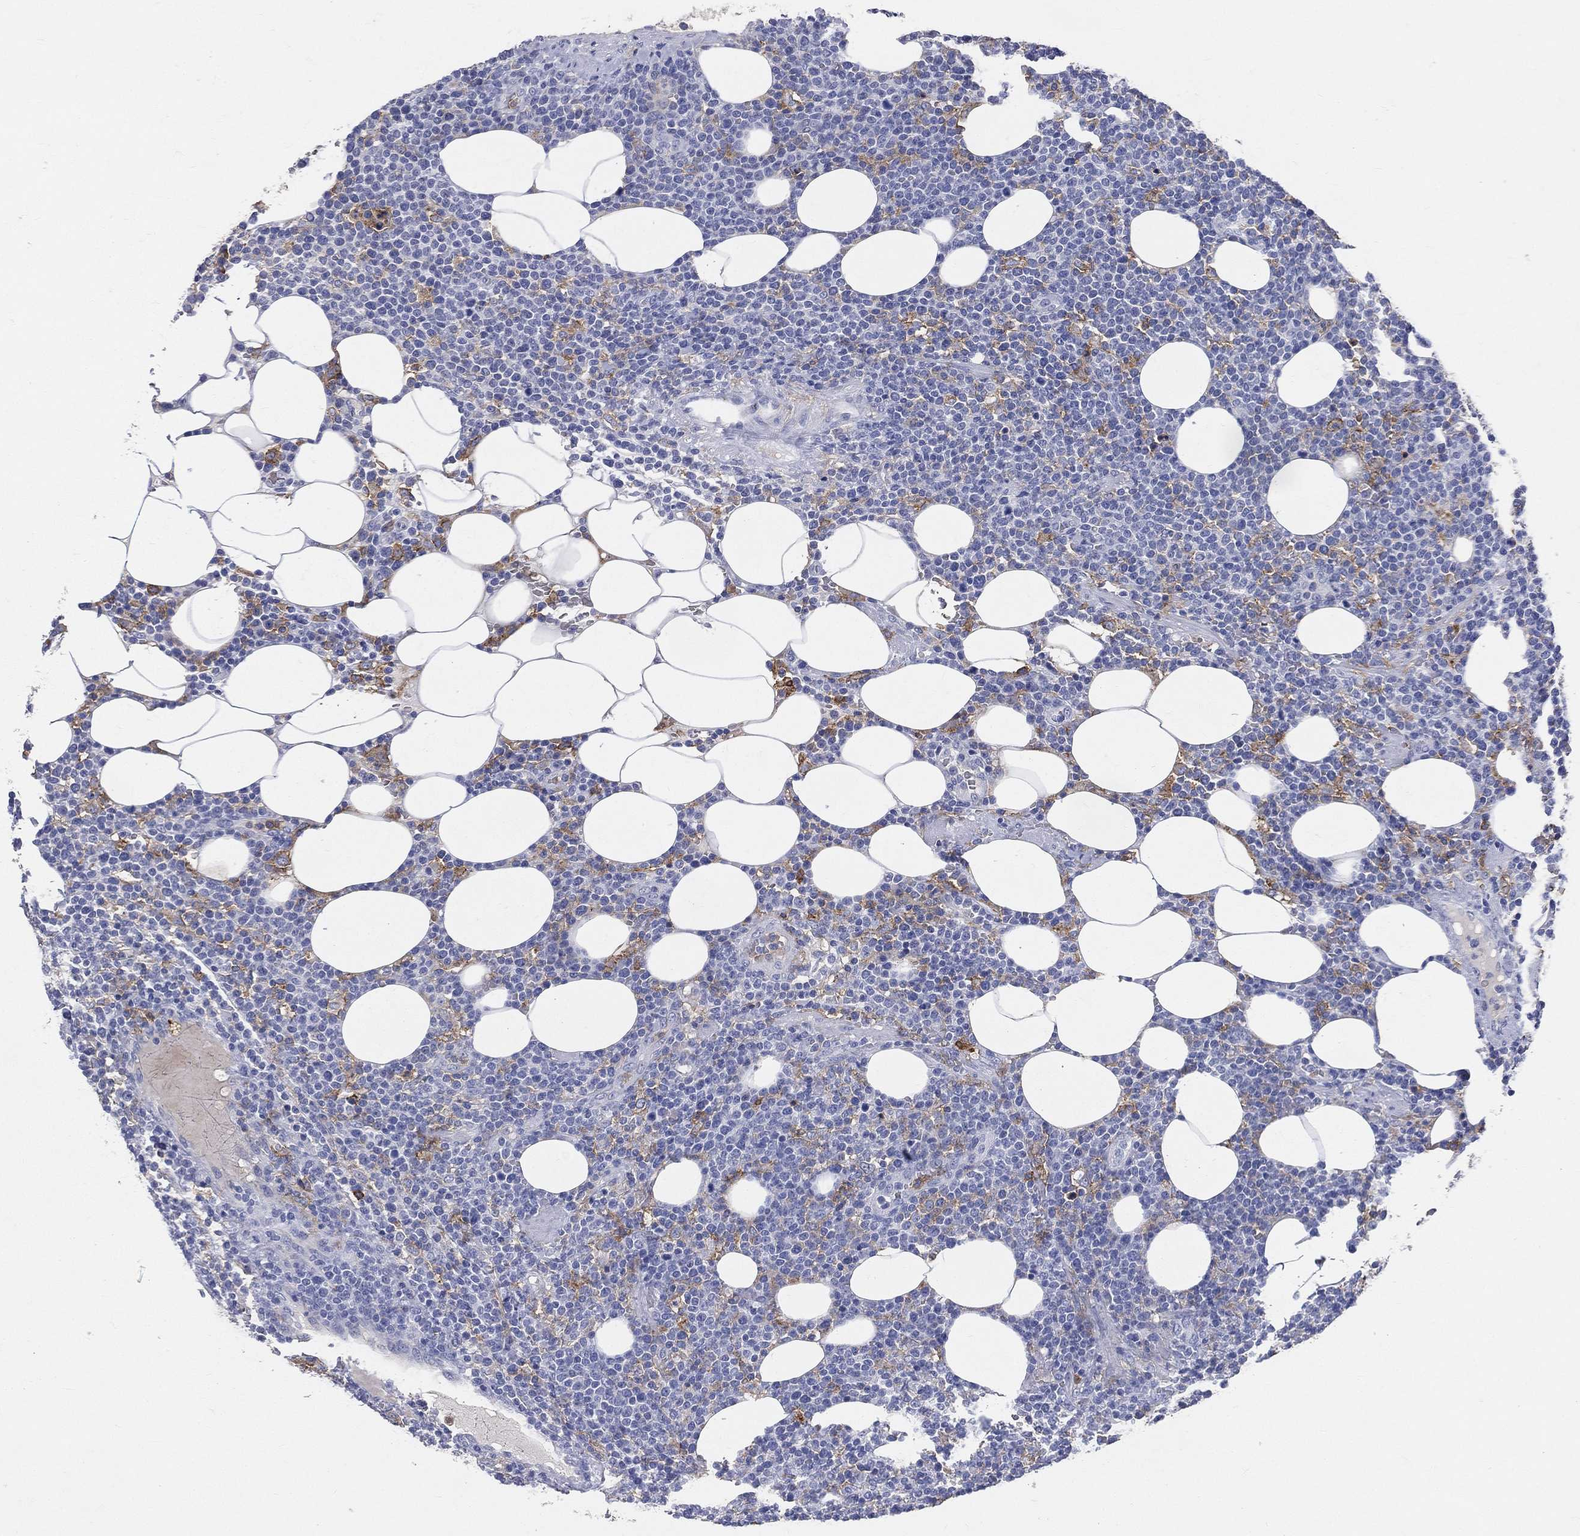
{"staining": {"intensity": "negative", "quantity": "none", "location": "none"}, "tissue": "lymphoma", "cell_type": "Tumor cells", "image_type": "cancer", "snomed": [{"axis": "morphology", "description": "Malignant lymphoma, non-Hodgkin's type, High grade"}, {"axis": "topography", "description": "Lymph node"}], "caption": "Micrograph shows no significant protein staining in tumor cells of malignant lymphoma, non-Hodgkin's type (high-grade). Nuclei are stained in blue.", "gene": "CD33", "patient": {"sex": "male", "age": 61}}